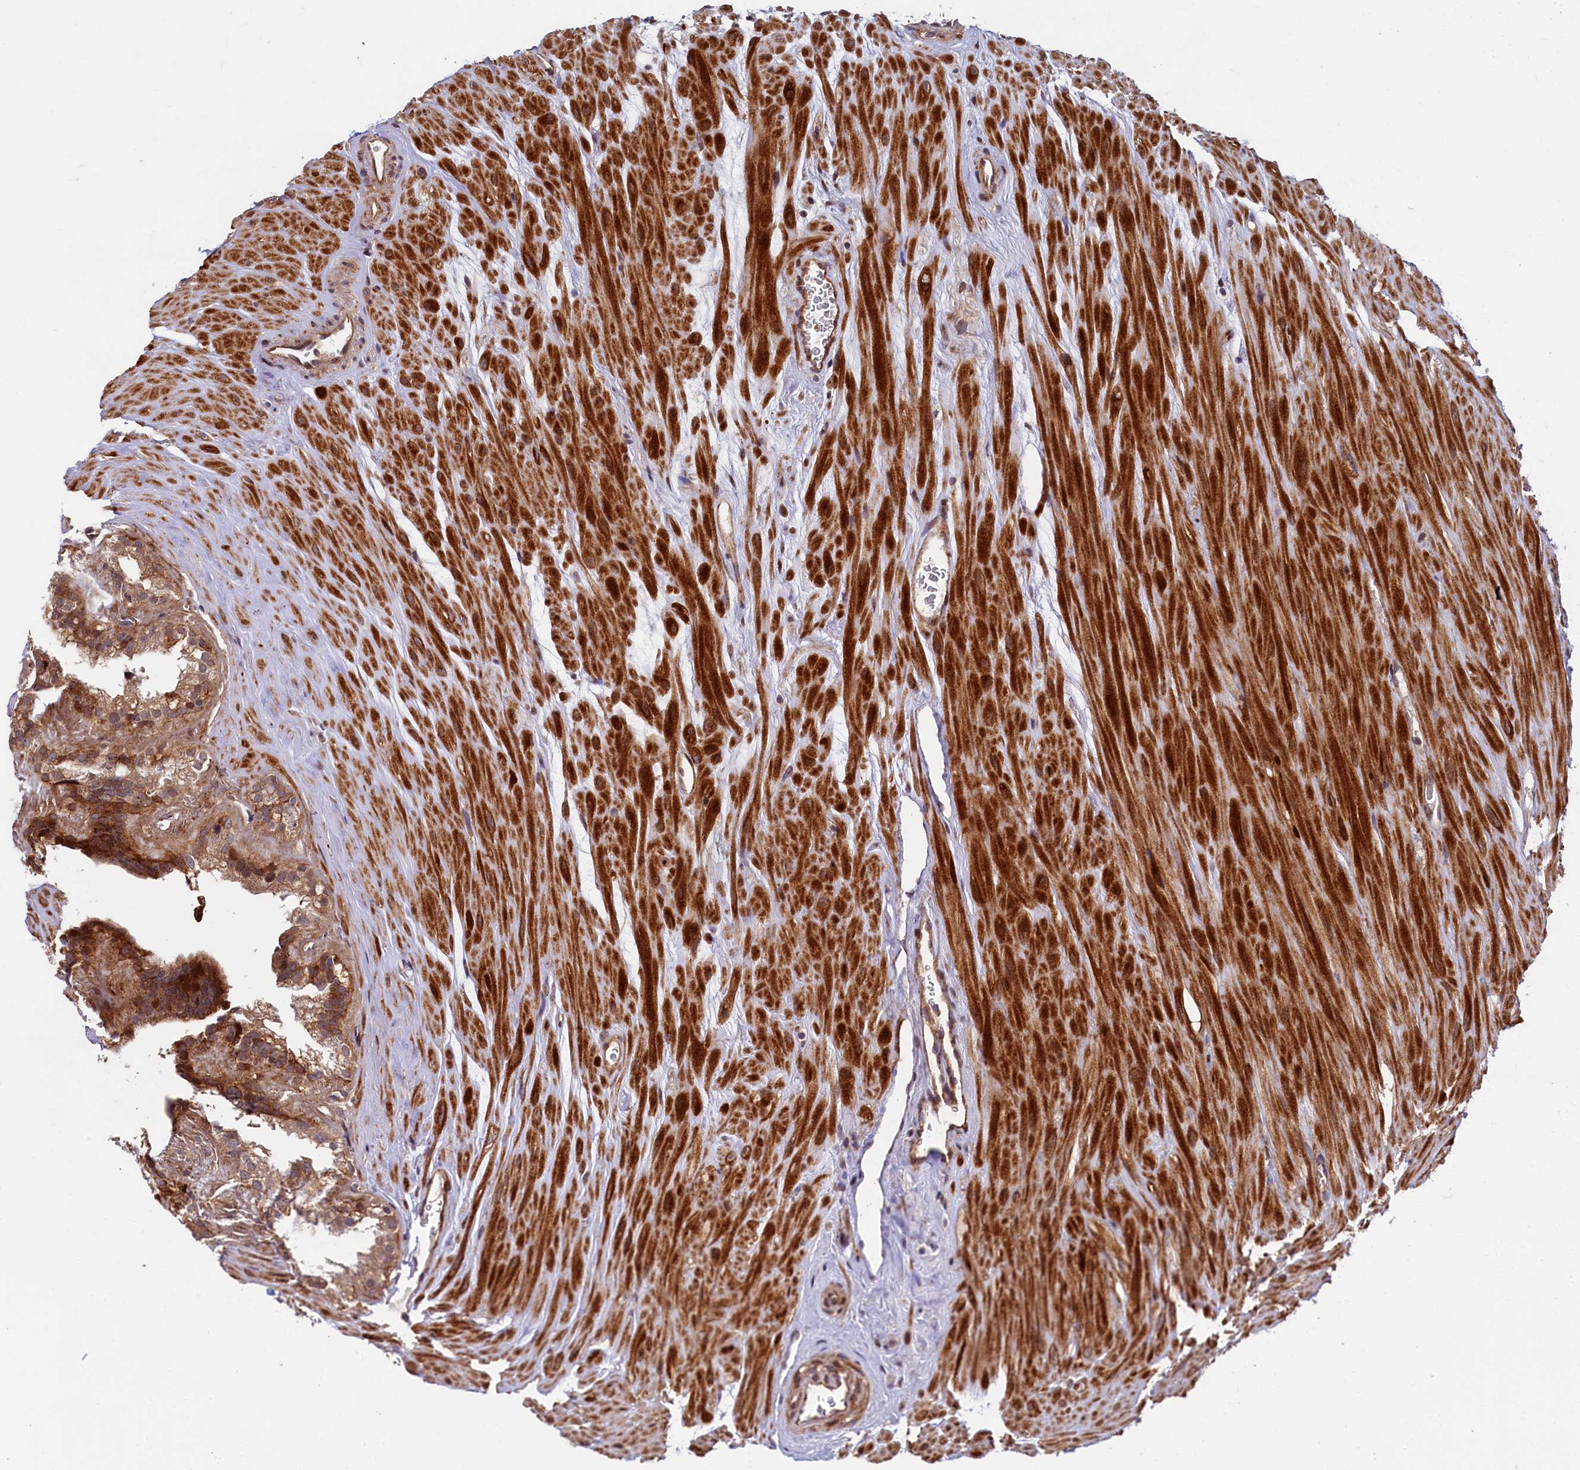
{"staining": {"intensity": "moderate", "quantity": ">75%", "location": "cytoplasmic/membranous"}, "tissue": "seminal vesicle", "cell_type": "Glandular cells", "image_type": "normal", "snomed": [{"axis": "morphology", "description": "Normal tissue, NOS"}, {"axis": "topography", "description": "Prostate"}, {"axis": "topography", "description": "Seminal veicle"}], "caption": "The photomicrograph reveals a brown stain indicating the presence of a protein in the cytoplasmic/membranous of glandular cells in seminal vesicle. (Brightfield microscopy of DAB IHC at high magnification).", "gene": "PIK3C3", "patient": {"sex": "male", "age": 59}}